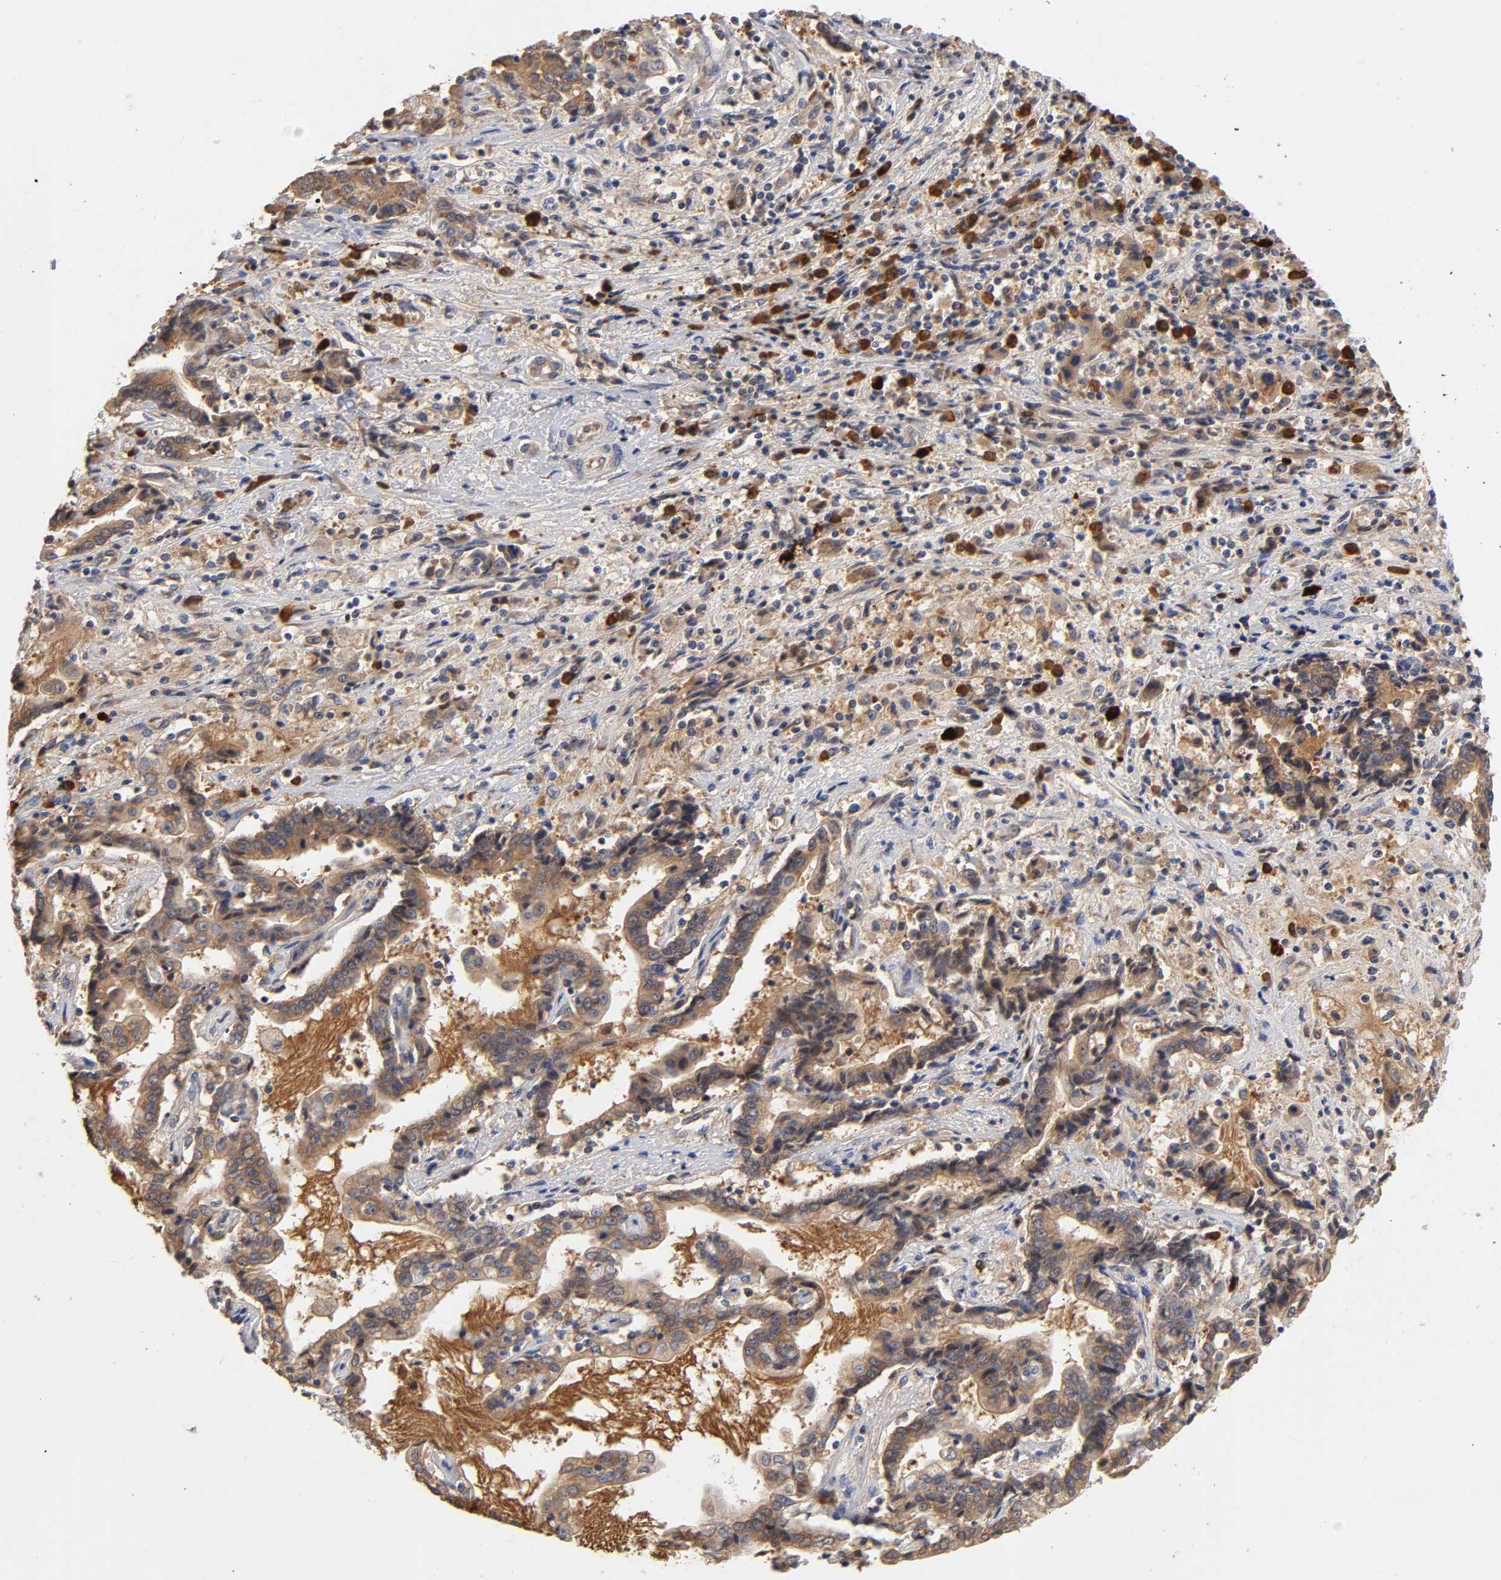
{"staining": {"intensity": "moderate", "quantity": ">75%", "location": "cytoplasmic/membranous"}, "tissue": "liver cancer", "cell_type": "Tumor cells", "image_type": "cancer", "snomed": [{"axis": "morphology", "description": "Cholangiocarcinoma"}, {"axis": "topography", "description": "Liver"}], "caption": "Tumor cells show medium levels of moderate cytoplasmic/membranous staining in approximately >75% of cells in human liver cancer. Nuclei are stained in blue.", "gene": "RPS29", "patient": {"sex": "male", "age": 57}}